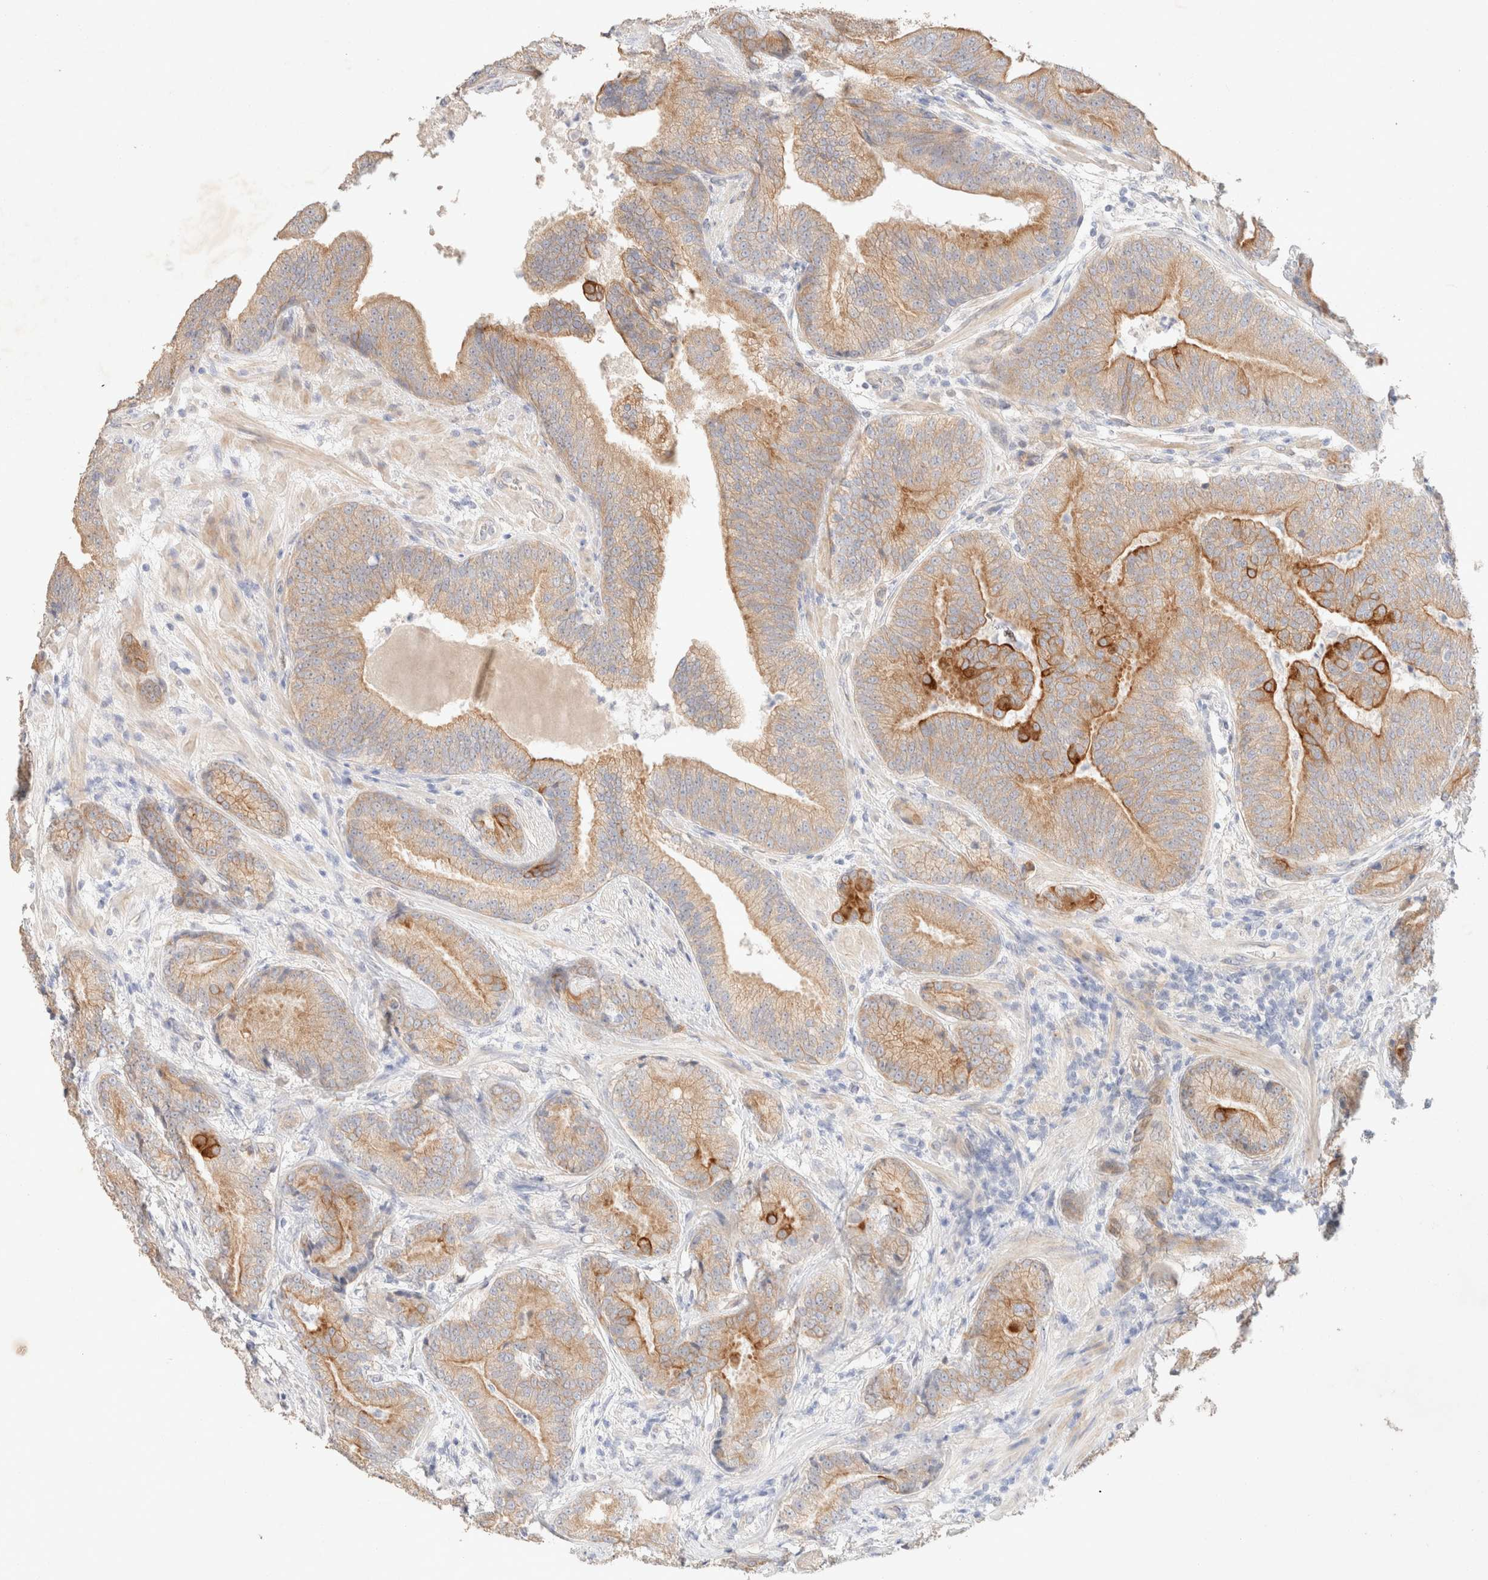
{"staining": {"intensity": "moderate", "quantity": ">75%", "location": "cytoplasmic/membranous"}, "tissue": "prostate cancer", "cell_type": "Tumor cells", "image_type": "cancer", "snomed": [{"axis": "morphology", "description": "Adenocarcinoma, High grade"}, {"axis": "topography", "description": "Prostate"}], "caption": "This micrograph displays IHC staining of human prostate cancer, with medium moderate cytoplasmic/membranous positivity in about >75% of tumor cells.", "gene": "CSNK1E", "patient": {"sex": "male", "age": 55}}